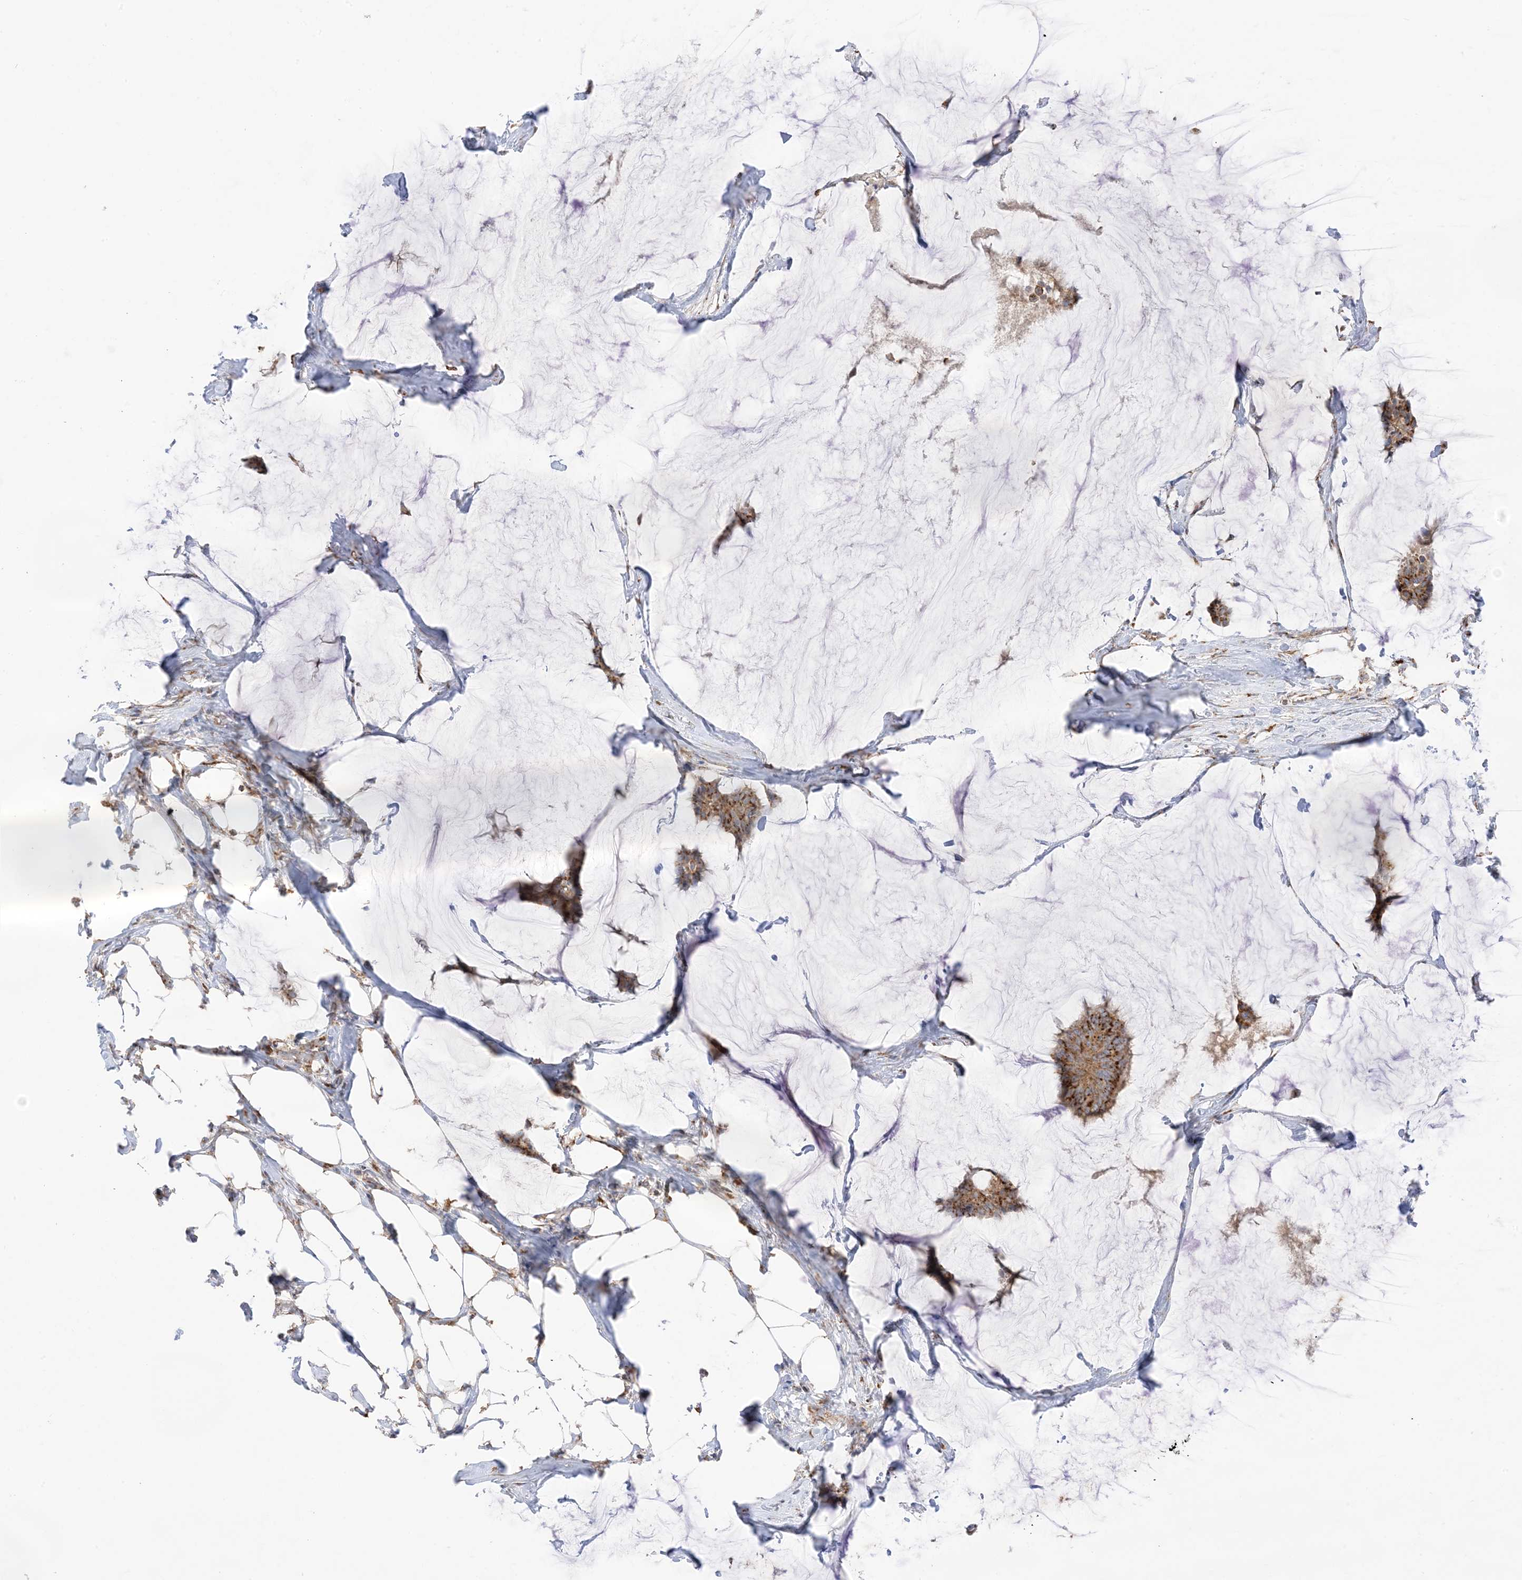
{"staining": {"intensity": "moderate", "quantity": ">75%", "location": "cytoplasmic/membranous"}, "tissue": "breast cancer", "cell_type": "Tumor cells", "image_type": "cancer", "snomed": [{"axis": "morphology", "description": "Duct carcinoma"}, {"axis": "topography", "description": "Breast"}], "caption": "Immunohistochemical staining of human breast invasive ductal carcinoma exhibits moderate cytoplasmic/membranous protein expression in approximately >75% of tumor cells.", "gene": "SLC25A12", "patient": {"sex": "female", "age": 93}}